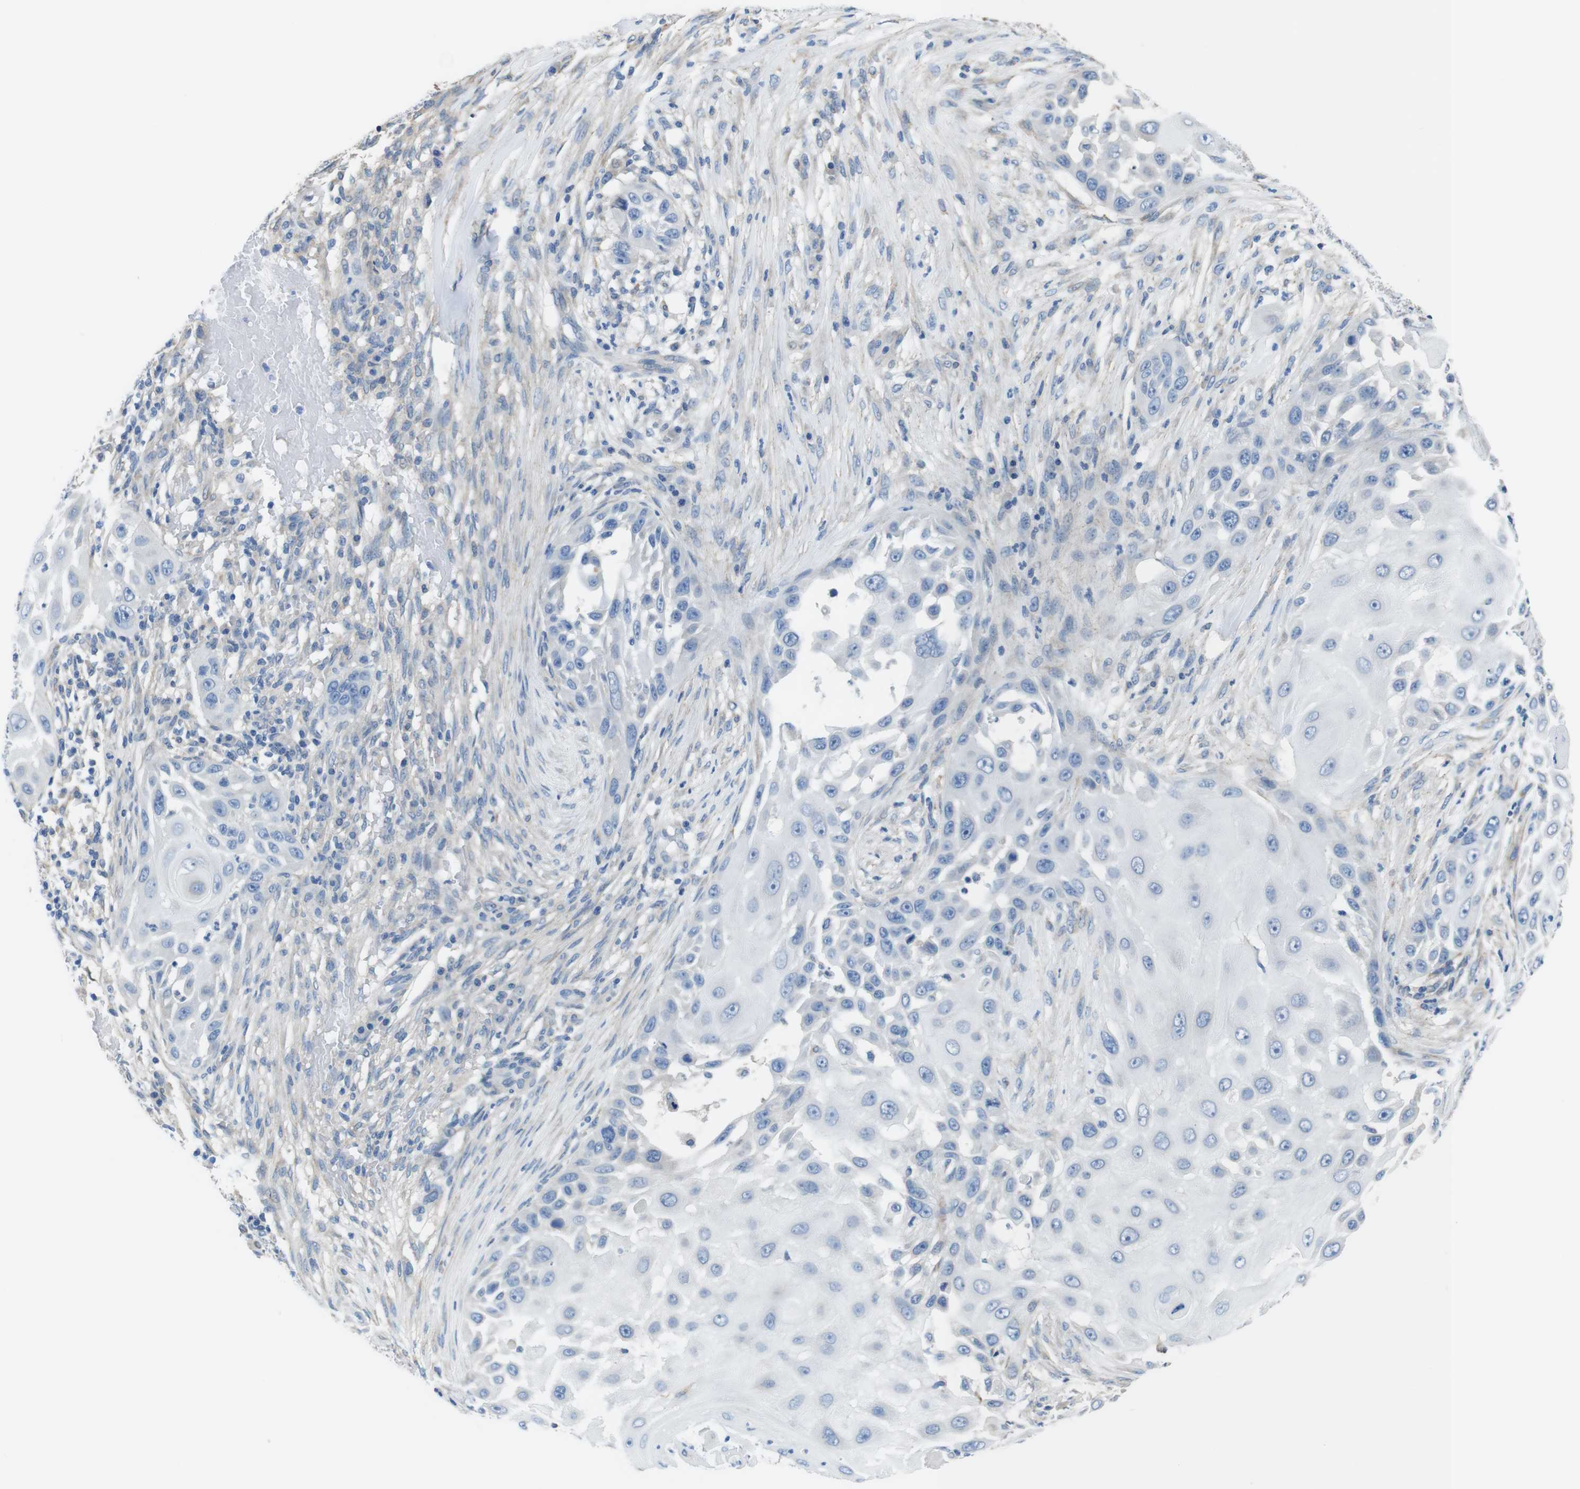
{"staining": {"intensity": "negative", "quantity": "none", "location": "none"}, "tissue": "skin cancer", "cell_type": "Tumor cells", "image_type": "cancer", "snomed": [{"axis": "morphology", "description": "Squamous cell carcinoma, NOS"}, {"axis": "topography", "description": "Skin"}], "caption": "Squamous cell carcinoma (skin) was stained to show a protein in brown. There is no significant staining in tumor cells.", "gene": "CDH8", "patient": {"sex": "female", "age": 44}}